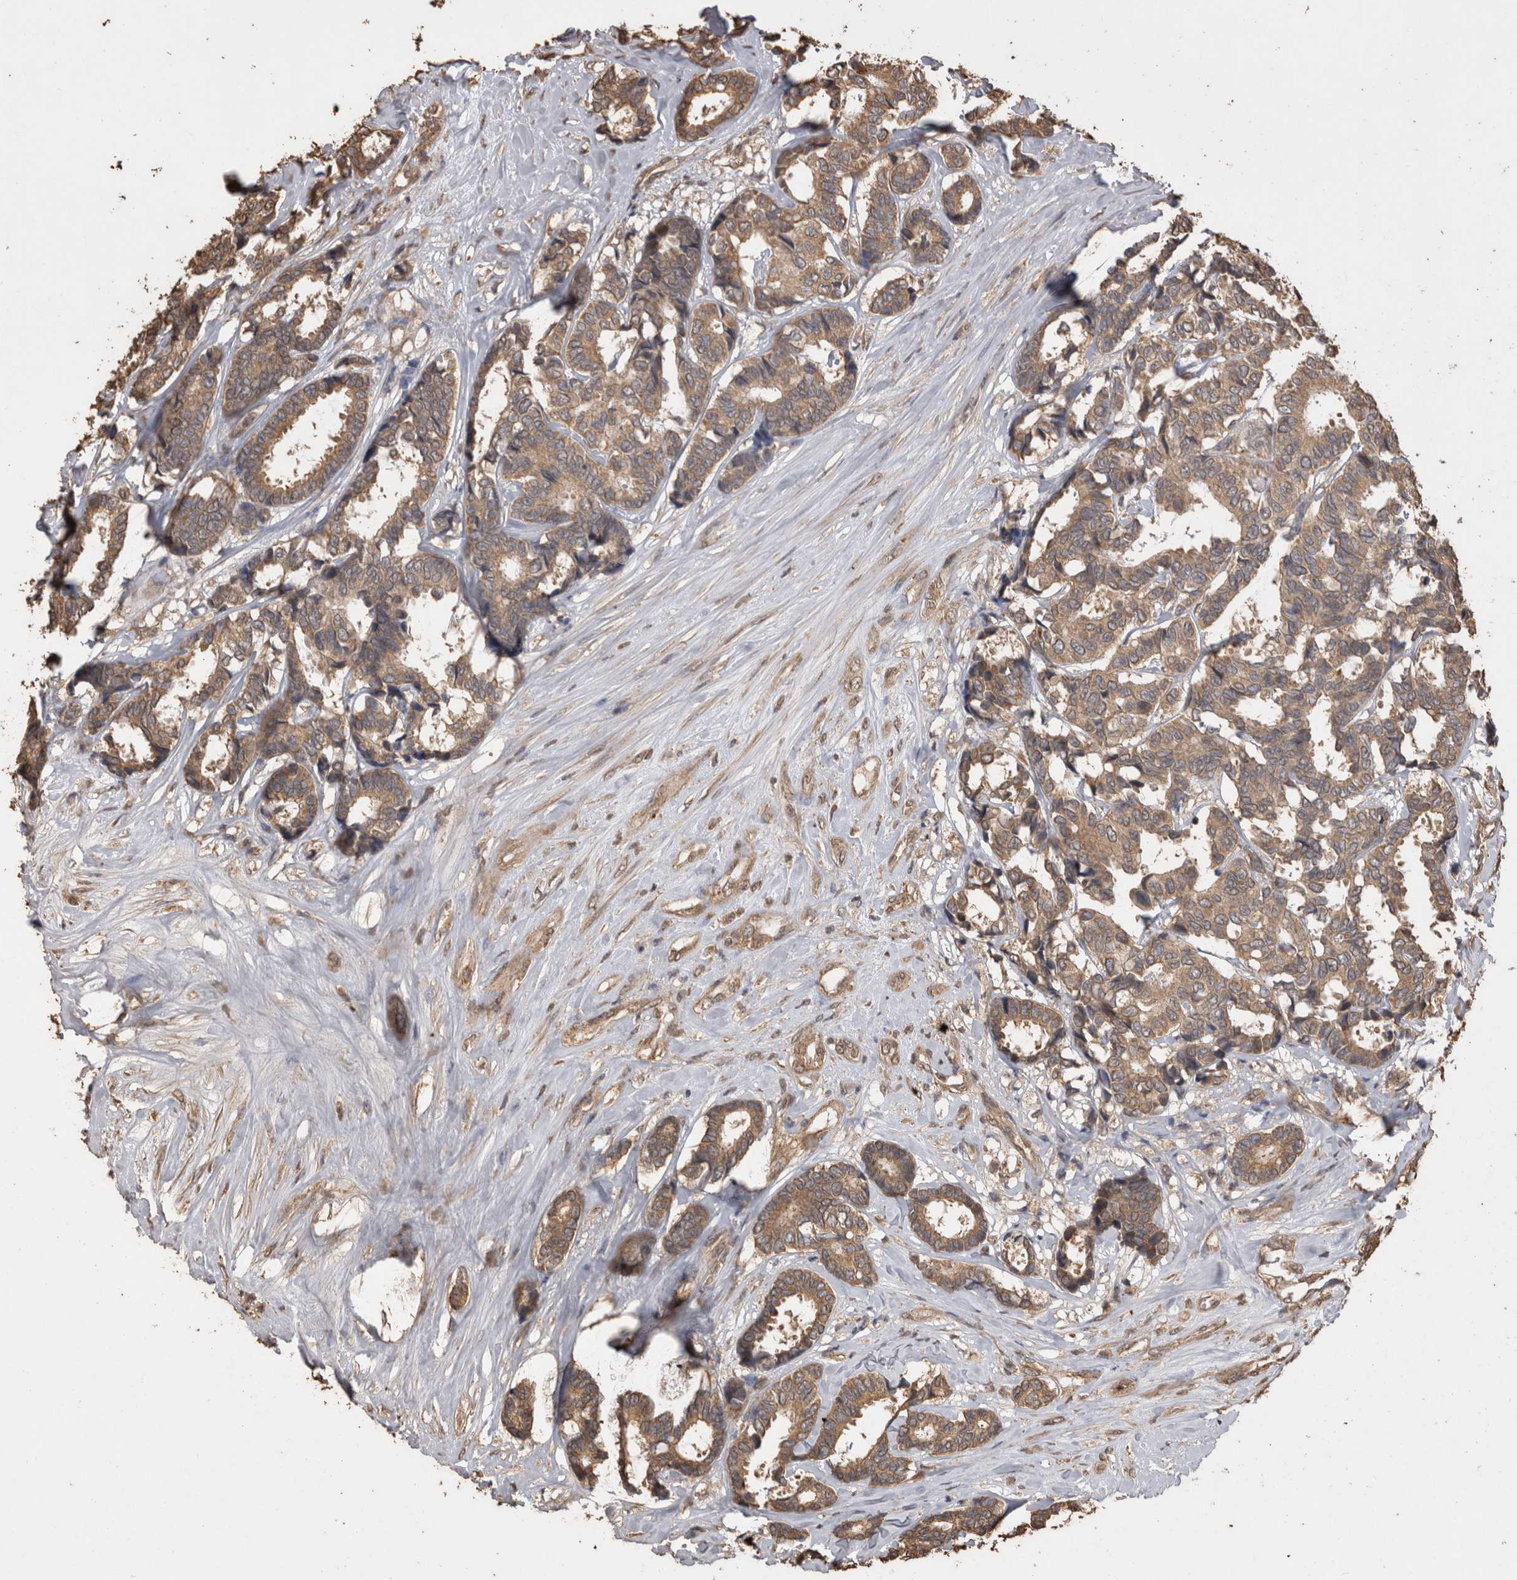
{"staining": {"intensity": "moderate", "quantity": ">75%", "location": "cytoplasmic/membranous"}, "tissue": "breast cancer", "cell_type": "Tumor cells", "image_type": "cancer", "snomed": [{"axis": "morphology", "description": "Duct carcinoma"}, {"axis": "topography", "description": "Breast"}], "caption": "Moderate cytoplasmic/membranous protein staining is present in about >75% of tumor cells in breast invasive ductal carcinoma.", "gene": "SOCS5", "patient": {"sex": "female", "age": 87}}